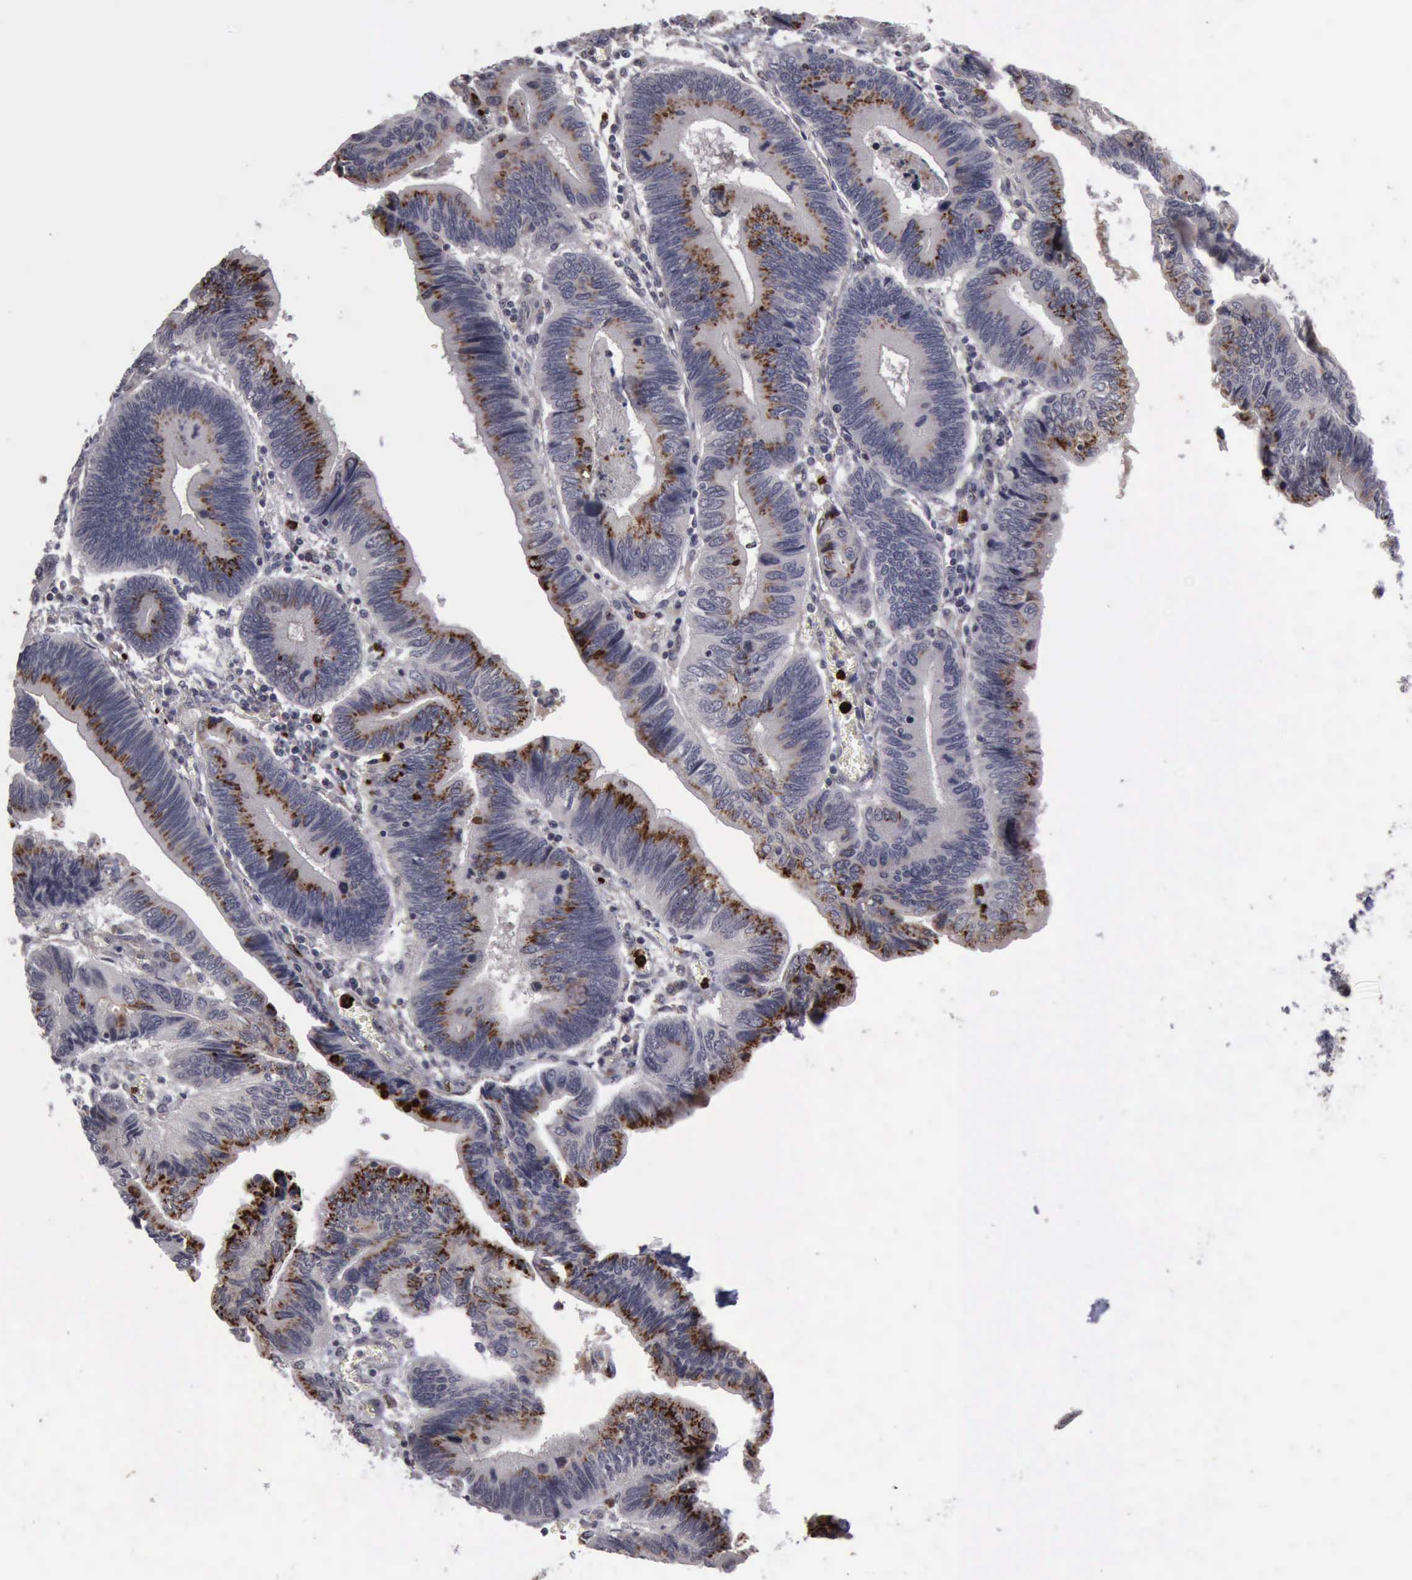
{"staining": {"intensity": "moderate", "quantity": "25%-75%", "location": "cytoplasmic/membranous"}, "tissue": "pancreatic cancer", "cell_type": "Tumor cells", "image_type": "cancer", "snomed": [{"axis": "morphology", "description": "Adenocarcinoma, NOS"}, {"axis": "topography", "description": "Pancreas"}], "caption": "Human pancreatic cancer (adenocarcinoma) stained with a protein marker displays moderate staining in tumor cells.", "gene": "MMP9", "patient": {"sex": "female", "age": 70}}